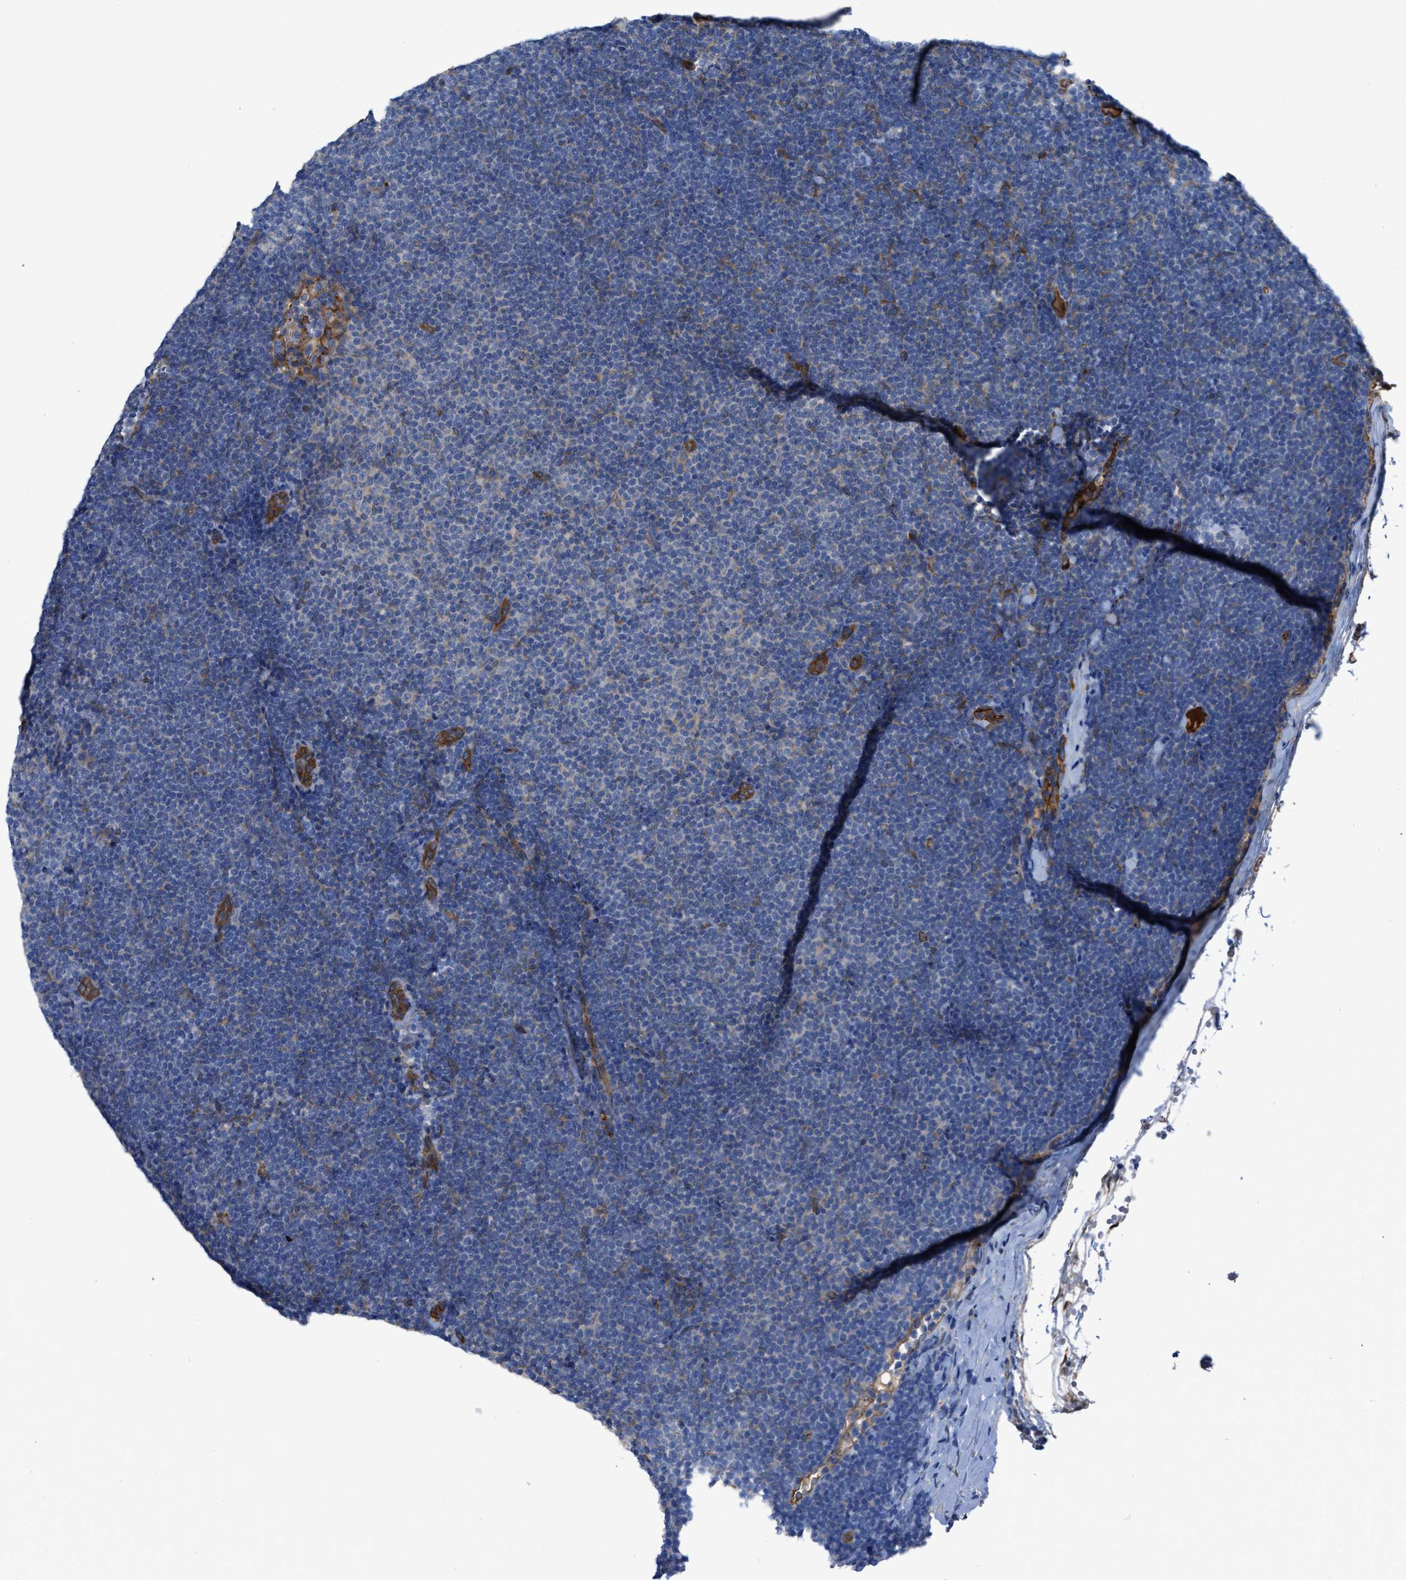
{"staining": {"intensity": "weak", "quantity": "<25%", "location": "cytoplasmic/membranous"}, "tissue": "lymphoma", "cell_type": "Tumor cells", "image_type": "cancer", "snomed": [{"axis": "morphology", "description": "Malignant lymphoma, non-Hodgkin's type, Low grade"}, {"axis": "topography", "description": "Lymph node"}], "caption": "The image displays no significant positivity in tumor cells of low-grade malignant lymphoma, non-Hodgkin's type.", "gene": "TRIOBP", "patient": {"sex": "female", "age": 53}}